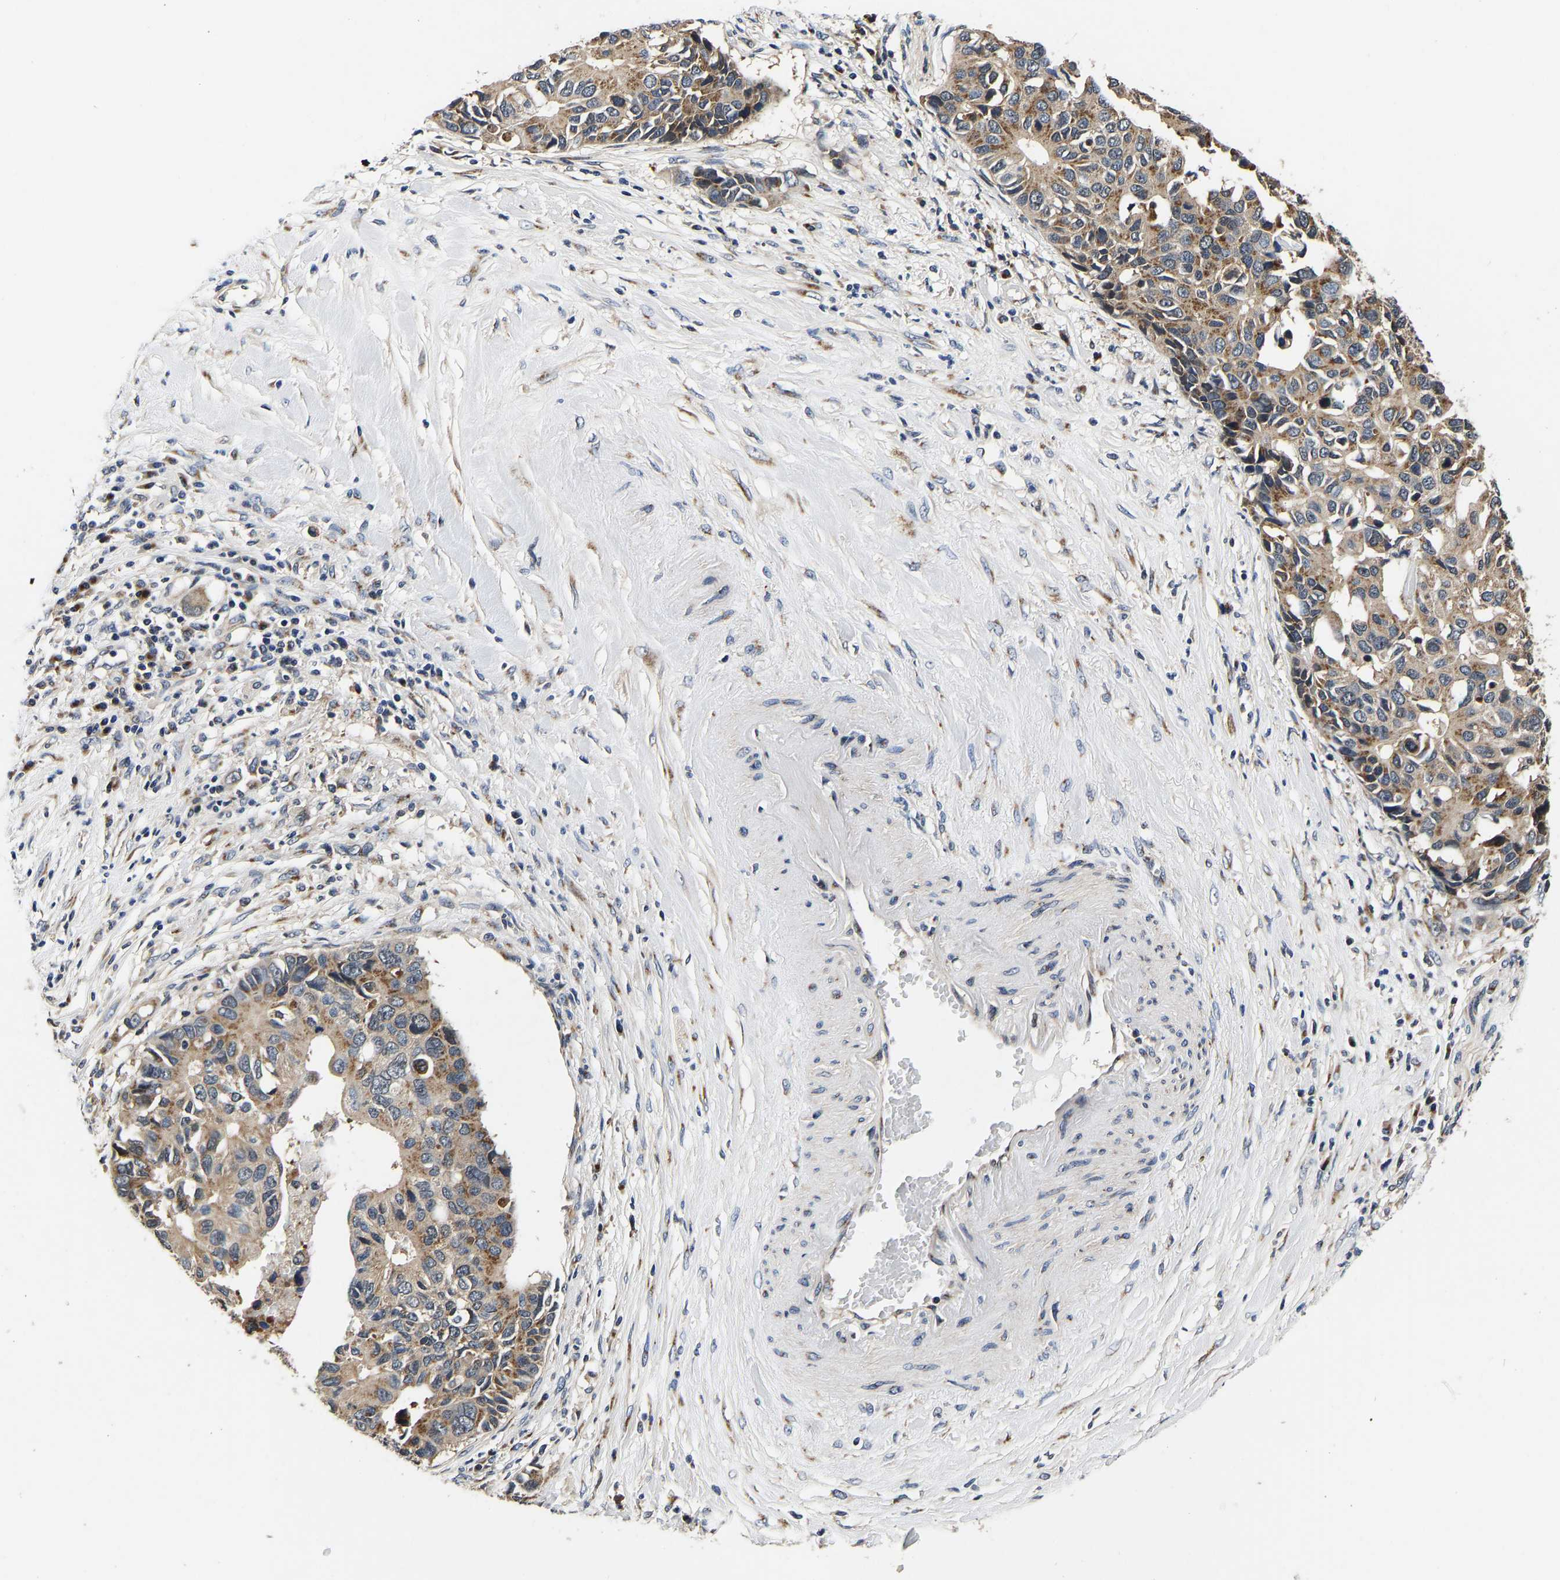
{"staining": {"intensity": "moderate", "quantity": ">75%", "location": "cytoplasmic/membranous"}, "tissue": "pancreatic cancer", "cell_type": "Tumor cells", "image_type": "cancer", "snomed": [{"axis": "morphology", "description": "Adenocarcinoma, NOS"}, {"axis": "topography", "description": "Pancreas"}], "caption": "Immunohistochemical staining of human adenocarcinoma (pancreatic) shows medium levels of moderate cytoplasmic/membranous protein positivity in about >75% of tumor cells.", "gene": "RABAC1", "patient": {"sex": "female", "age": 56}}